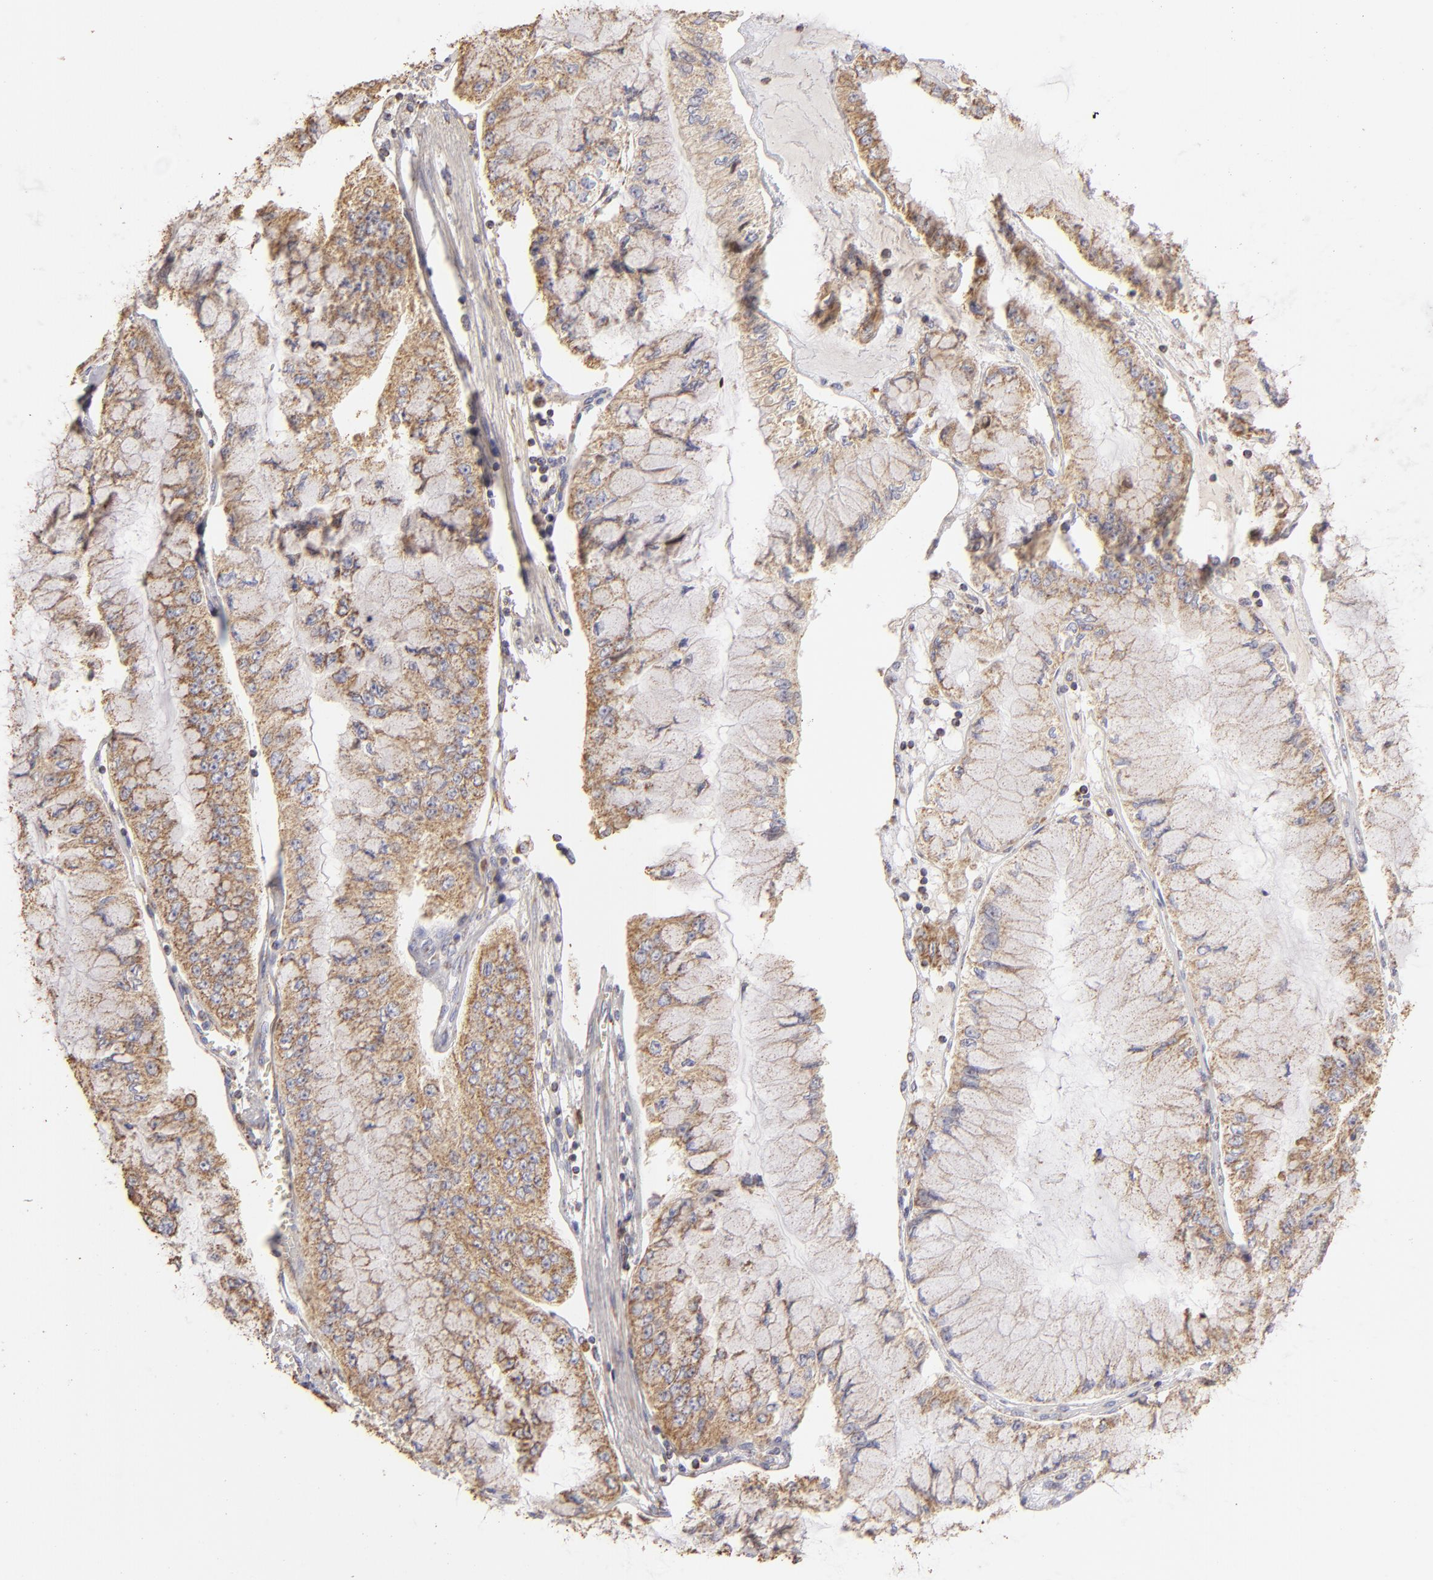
{"staining": {"intensity": "moderate", "quantity": ">75%", "location": "cytoplasmic/membranous"}, "tissue": "liver cancer", "cell_type": "Tumor cells", "image_type": "cancer", "snomed": [{"axis": "morphology", "description": "Cholangiocarcinoma"}, {"axis": "topography", "description": "Liver"}], "caption": "High-magnification brightfield microscopy of cholangiocarcinoma (liver) stained with DAB (3,3'-diaminobenzidine) (brown) and counterstained with hematoxylin (blue). tumor cells exhibit moderate cytoplasmic/membranous expression is seen in approximately>75% of cells.", "gene": "CFB", "patient": {"sex": "female", "age": 79}}